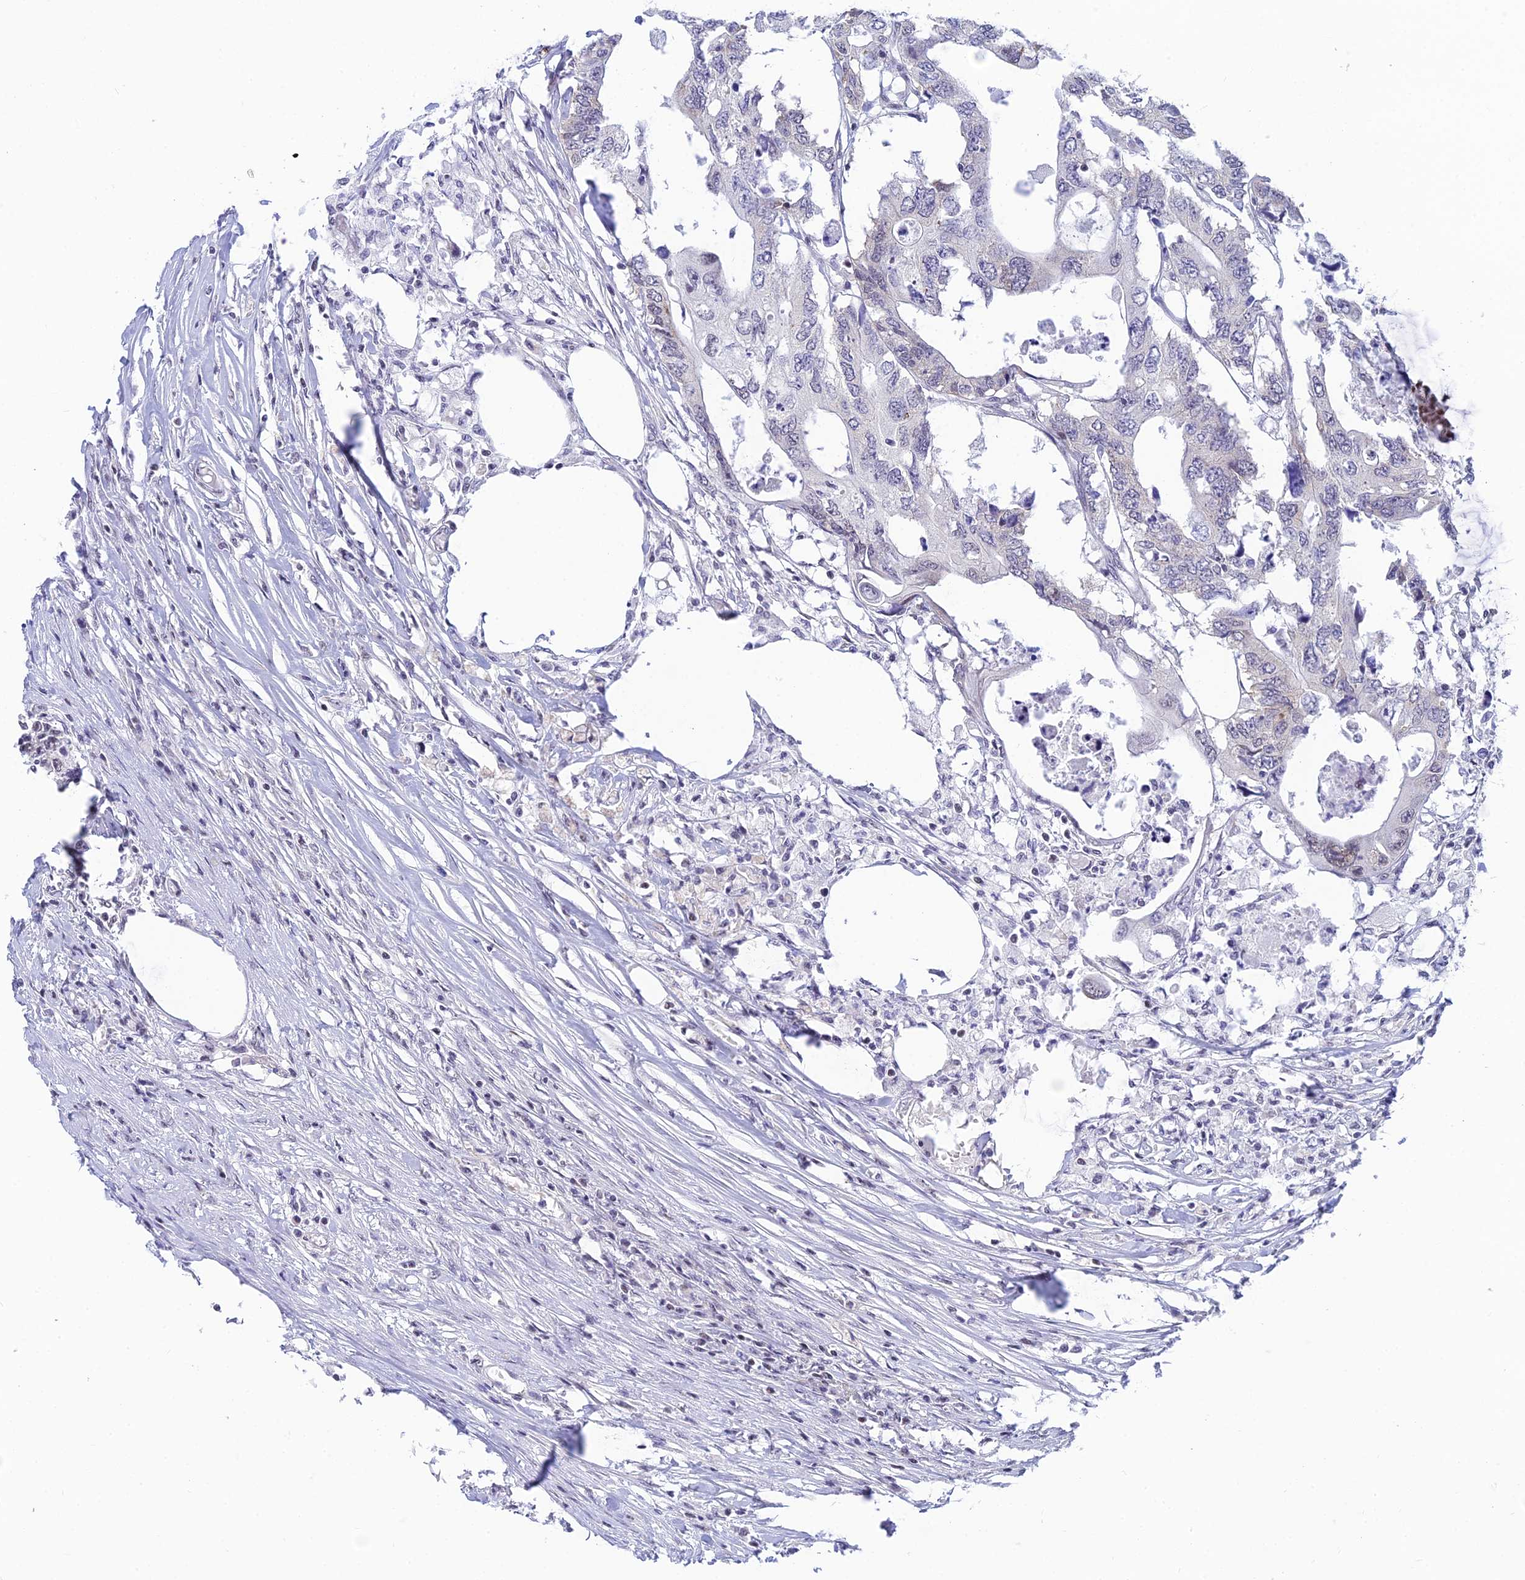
{"staining": {"intensity": "weak", "quantity": "<25%", "location": "cytoplasmic/membranous"}, "tissue": "colorectal cancer", "cell_type": "Tumor cells", "image_type": "cancer", "snomed": [{"axis": "morphology", "description": "Adenocarcinoma, NOS"}, {"axis": "topography", "description": "Colon"}], "caption": "An immunohistochemistry image of colorectal cancer is shown. There is no staining in tumor cells of colorectal cancer. The staining was performed using DAB (3,3'-diaminobenzidine) to visualize the protein expression in brown, while the nuclei were stained in blue with hematoxylin (Magnification: 20x).", "gene": "USP22", "patient": {"sex": "male", "age": 71}}